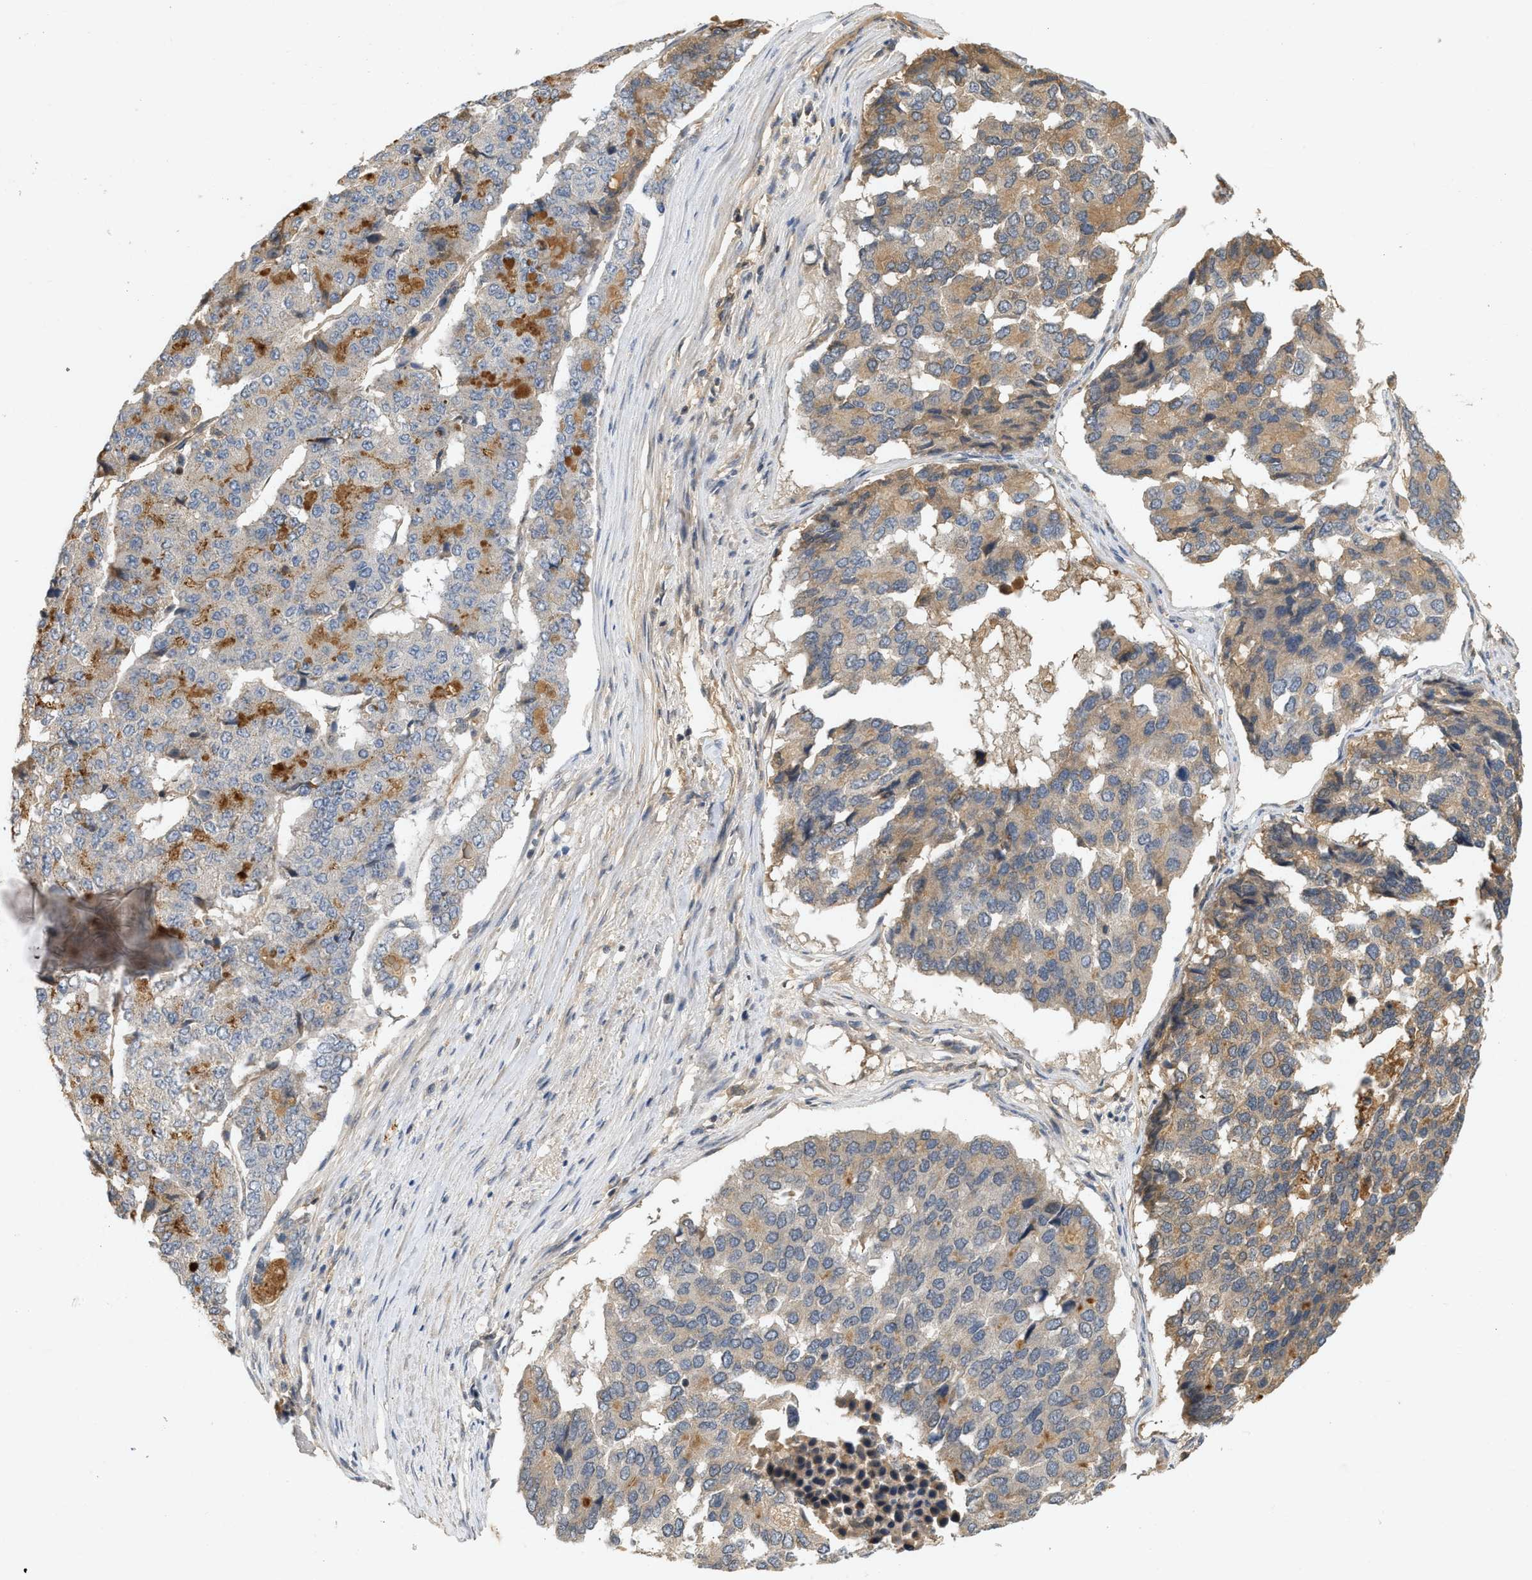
{"staining": {"intensity": "moderate", "quantity": "25%-75%", "location": "cytoplasmic/membranous"}, "tissue": "pancreatic cancer", "cell_type": "Tumor cells", "image_type": "cancer", "snomed": [{"axis": "morphology", "description": "Adenocarcinoma, NOS"}, {"axis": "topography", "description": "Pancreas"}], "caption": "There is medium levels of moderate cytoplasmic/membranous staining in tumor cells of pancreatic cancer (adenocarcinoma), as demonstrated by immunohistochemical staining (brown color).", "gene": "F8", "patient": {"sex": "male", "age": 50}}